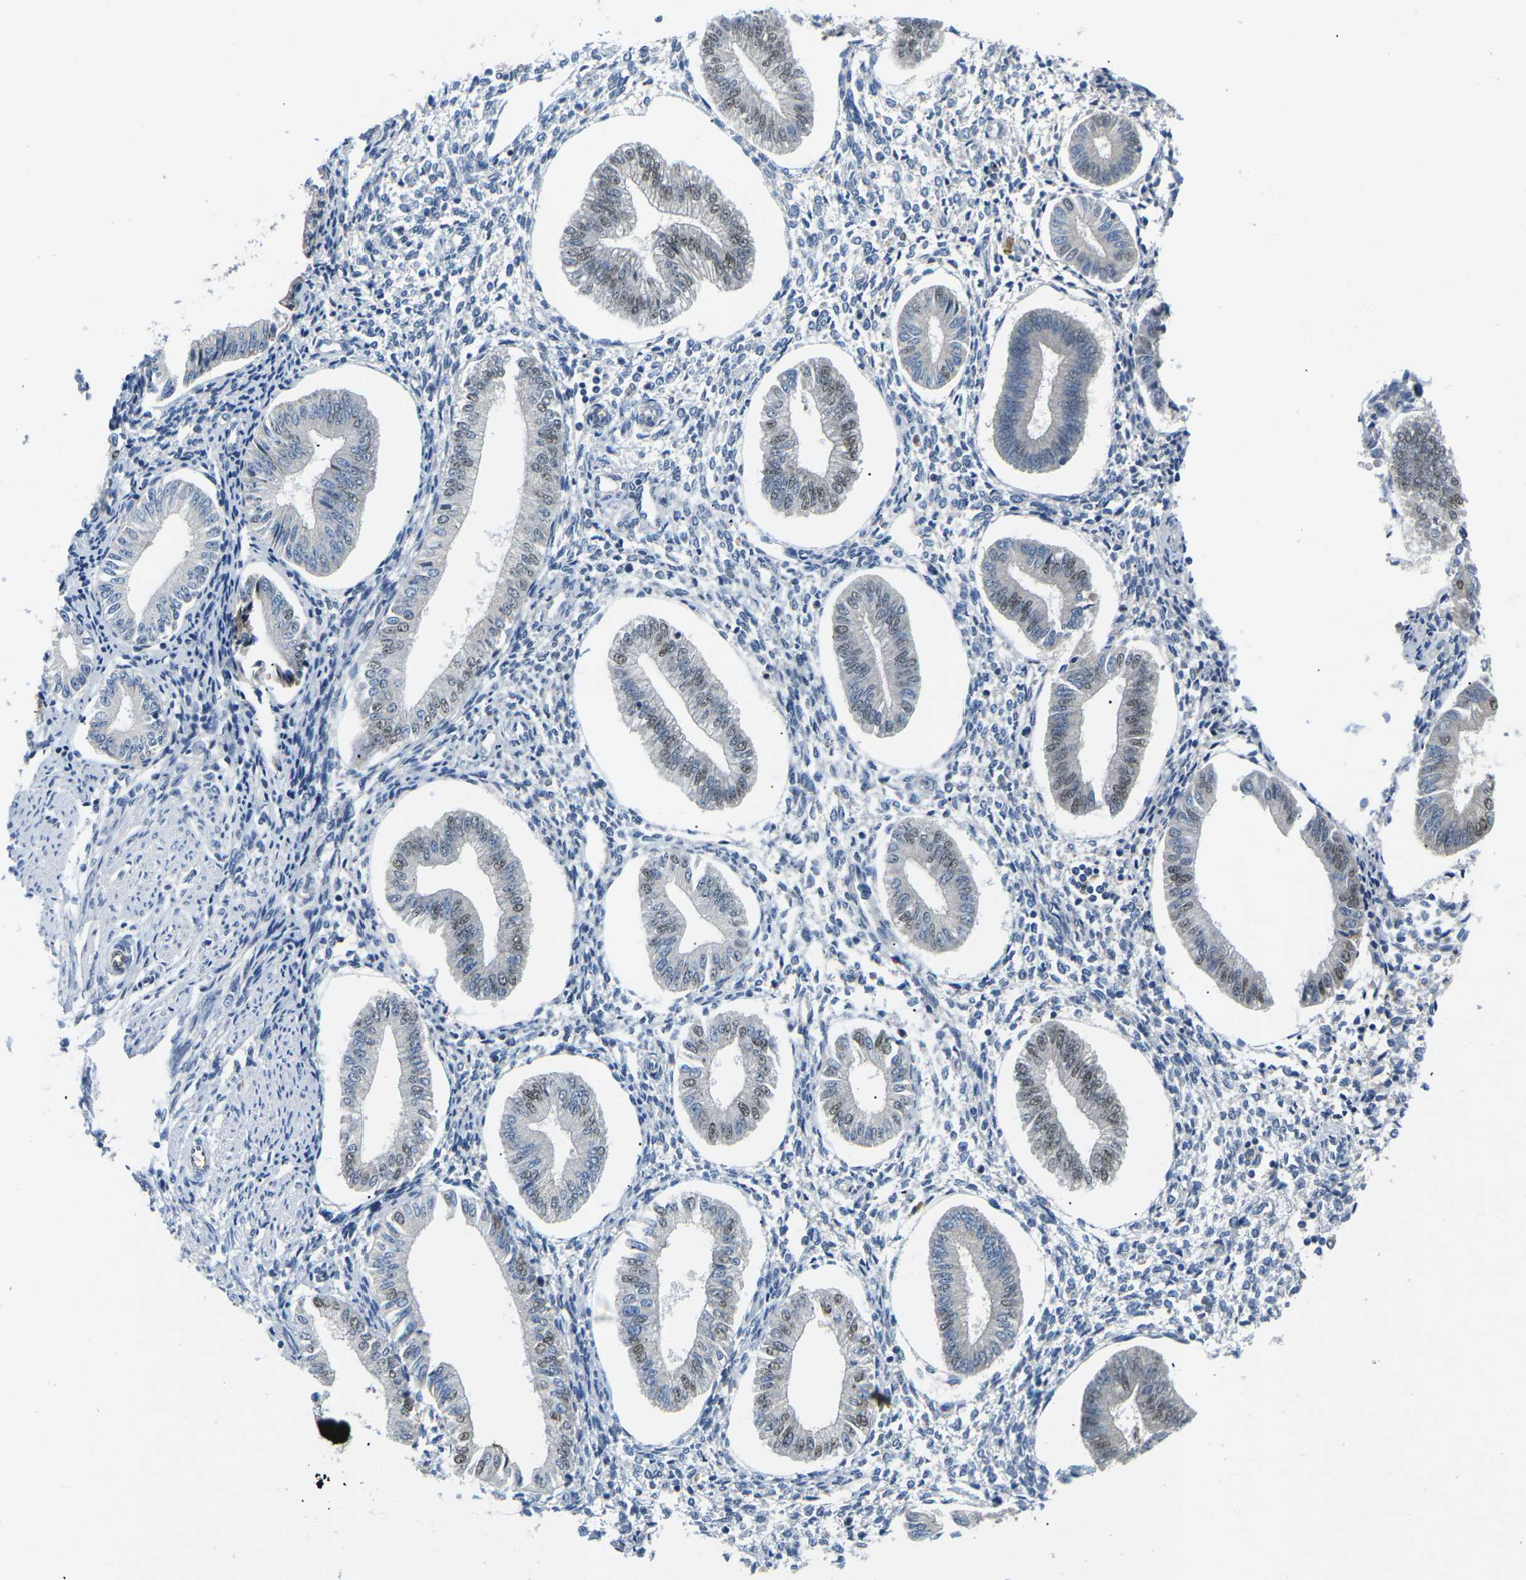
{"staining": {"intensity": "weak", "quantity": "<25%", "location": "cytoplasmic/membranous"}, "tissue": "endometrium", "cell_type": "Cells in endometrial stroma", "image_type": "normal", "snomed": [{"axis": "morphology", "description": "Normal tissue, NOS"}, {"axis": "topography", "description": "Endometrium"}], "caption": "Protein analysis of normal endometrium displays no significant expression in cells in endometrial stroma. (Stains: DAB IHC with hematoxylin counter stain, Microscopy: brightfield microscopy at high magnification).", "gene": "ERBB4", "patient": {"sex": "female", "age": 50}}